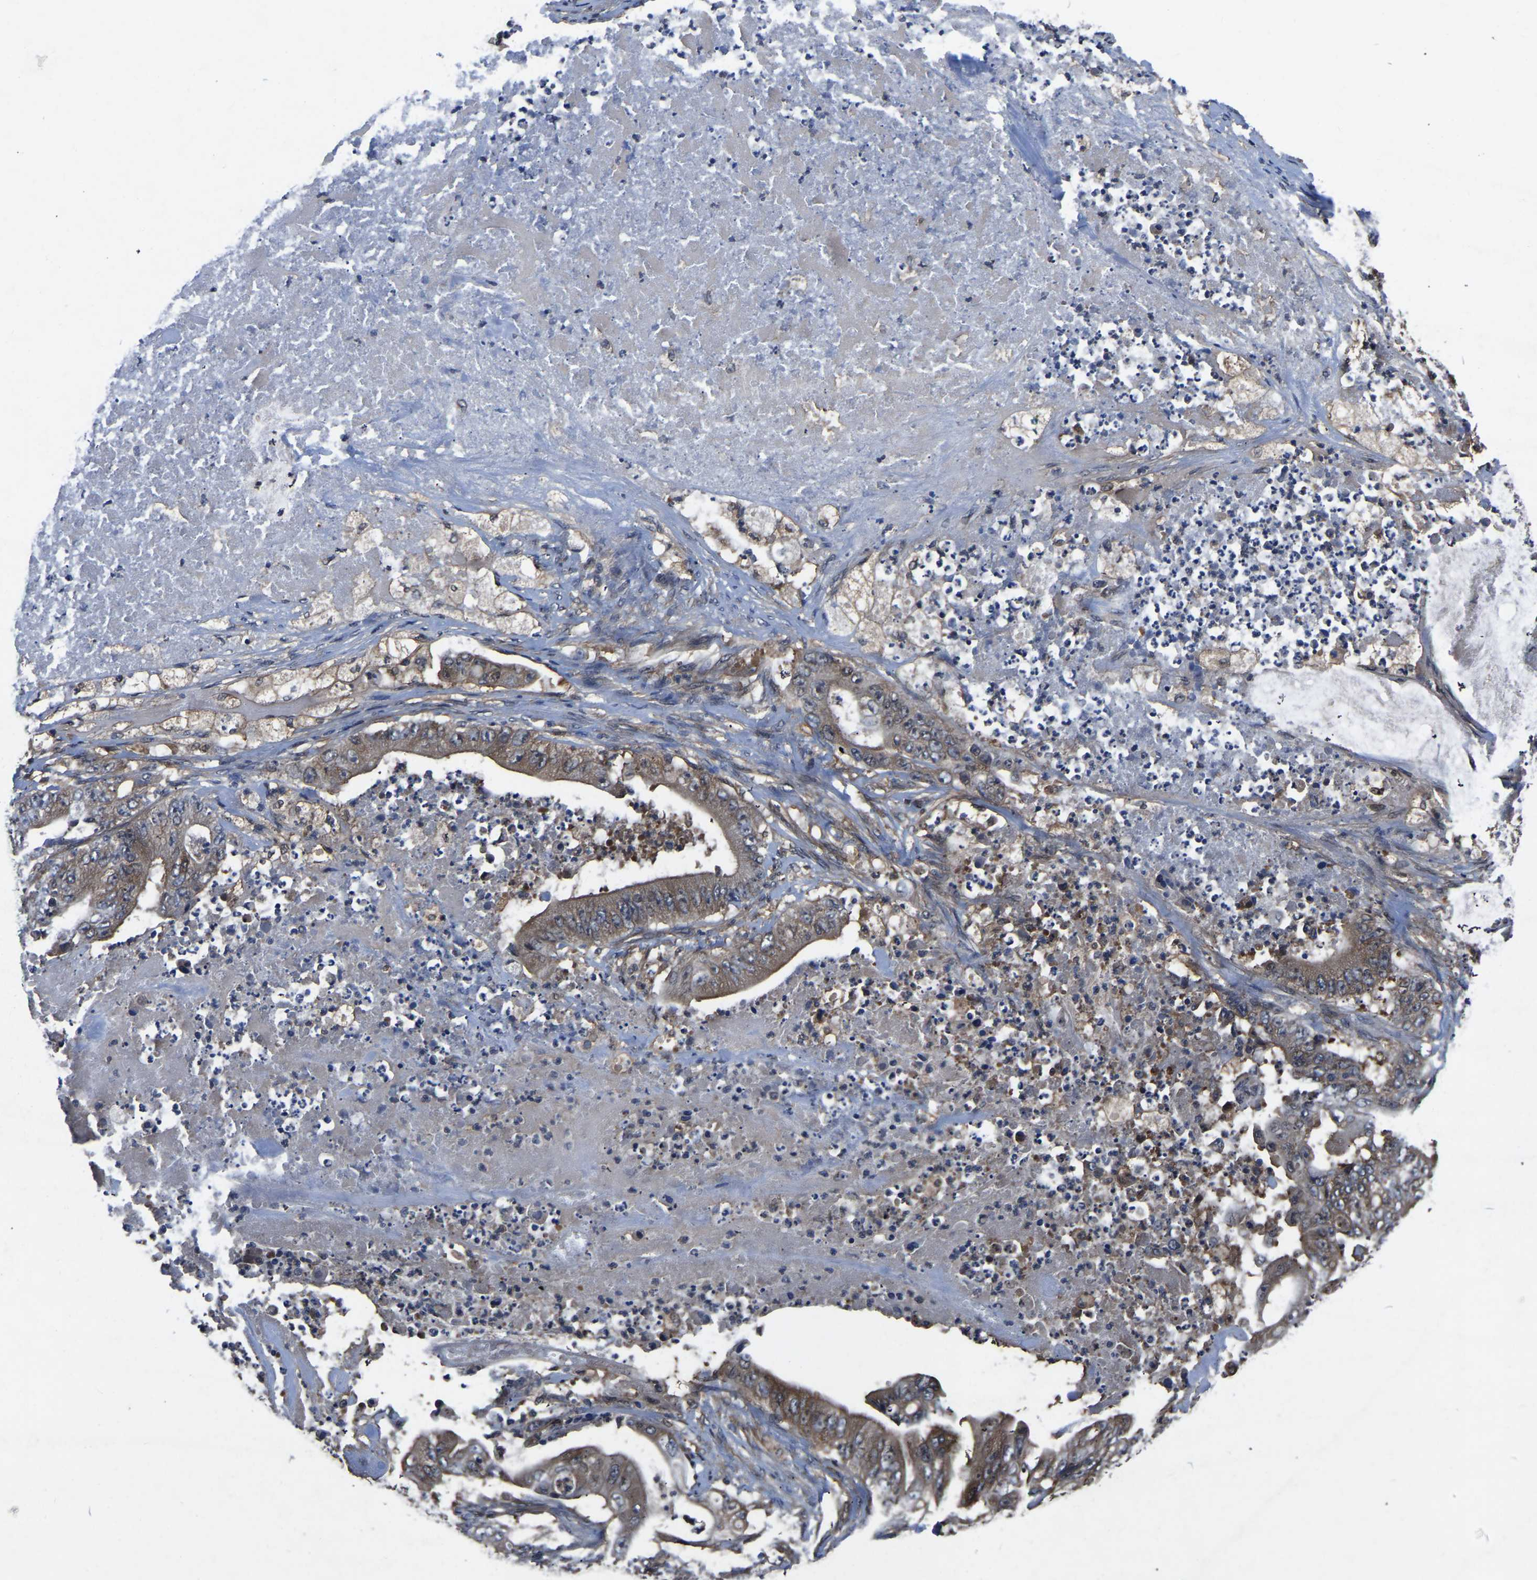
{"staining": {"intensity": "moderate", "quantity": ">75%", "location": "cytoplasmic/membranous"}, "tissue": "stomach cancer", "cell_type": "Tumor cells", "image_type": "cancer", "snomed": [{"axis": "morphology", "description": "Adenocarcinoma, NOS"}, {"axis": "topography", "description": "Stomach"}], "caption": "Stomach cancer stained with IHC shows moderate cytoplasmic/membranous positivity in approximately >75% of tumor cells.", "gene": "FGD5", "patient": {"sex": "female", "age": 73}}